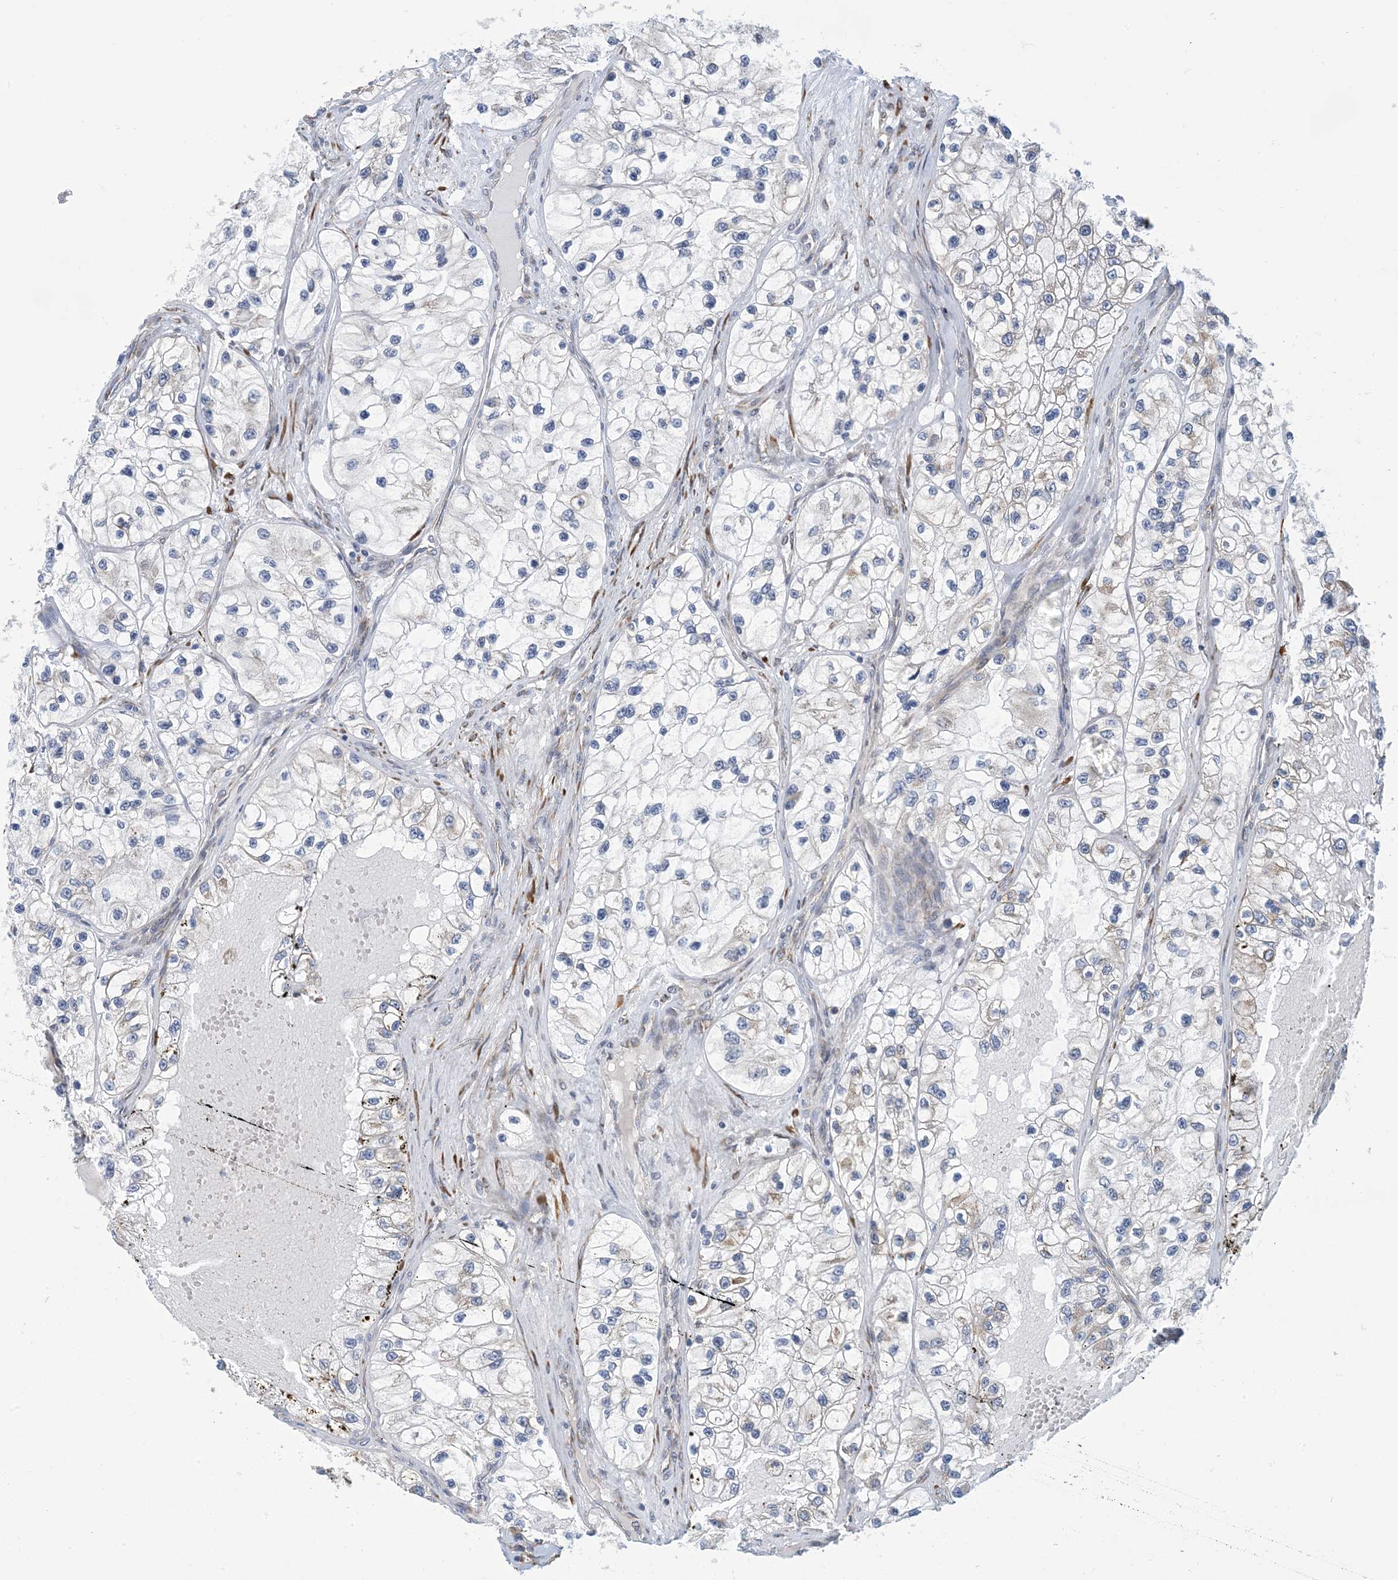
{"staining": {"intensity": "weak", "quantity": "25%-75%", "location": "cytoplasmic/membranous"}, "tissue": "renal cancer", "cell_type": "Tumor cells", "image_type": "cancer", "snomed": [{"axis": "morphology", "description": "Adenocarcinoma, NOS"}, {"axis": "topography", "description": "Kidney"}], "caption": "Immunohistochemistry (IHC) image of human adenocarcinoma (renal) stained for a protein (brown), which displays low levels of weak cytoplasmic/membranous staining in about 25%-75% of tumor cells.", "gene": "CCDC14", "patient": {"sex": "female", "age": 57}}